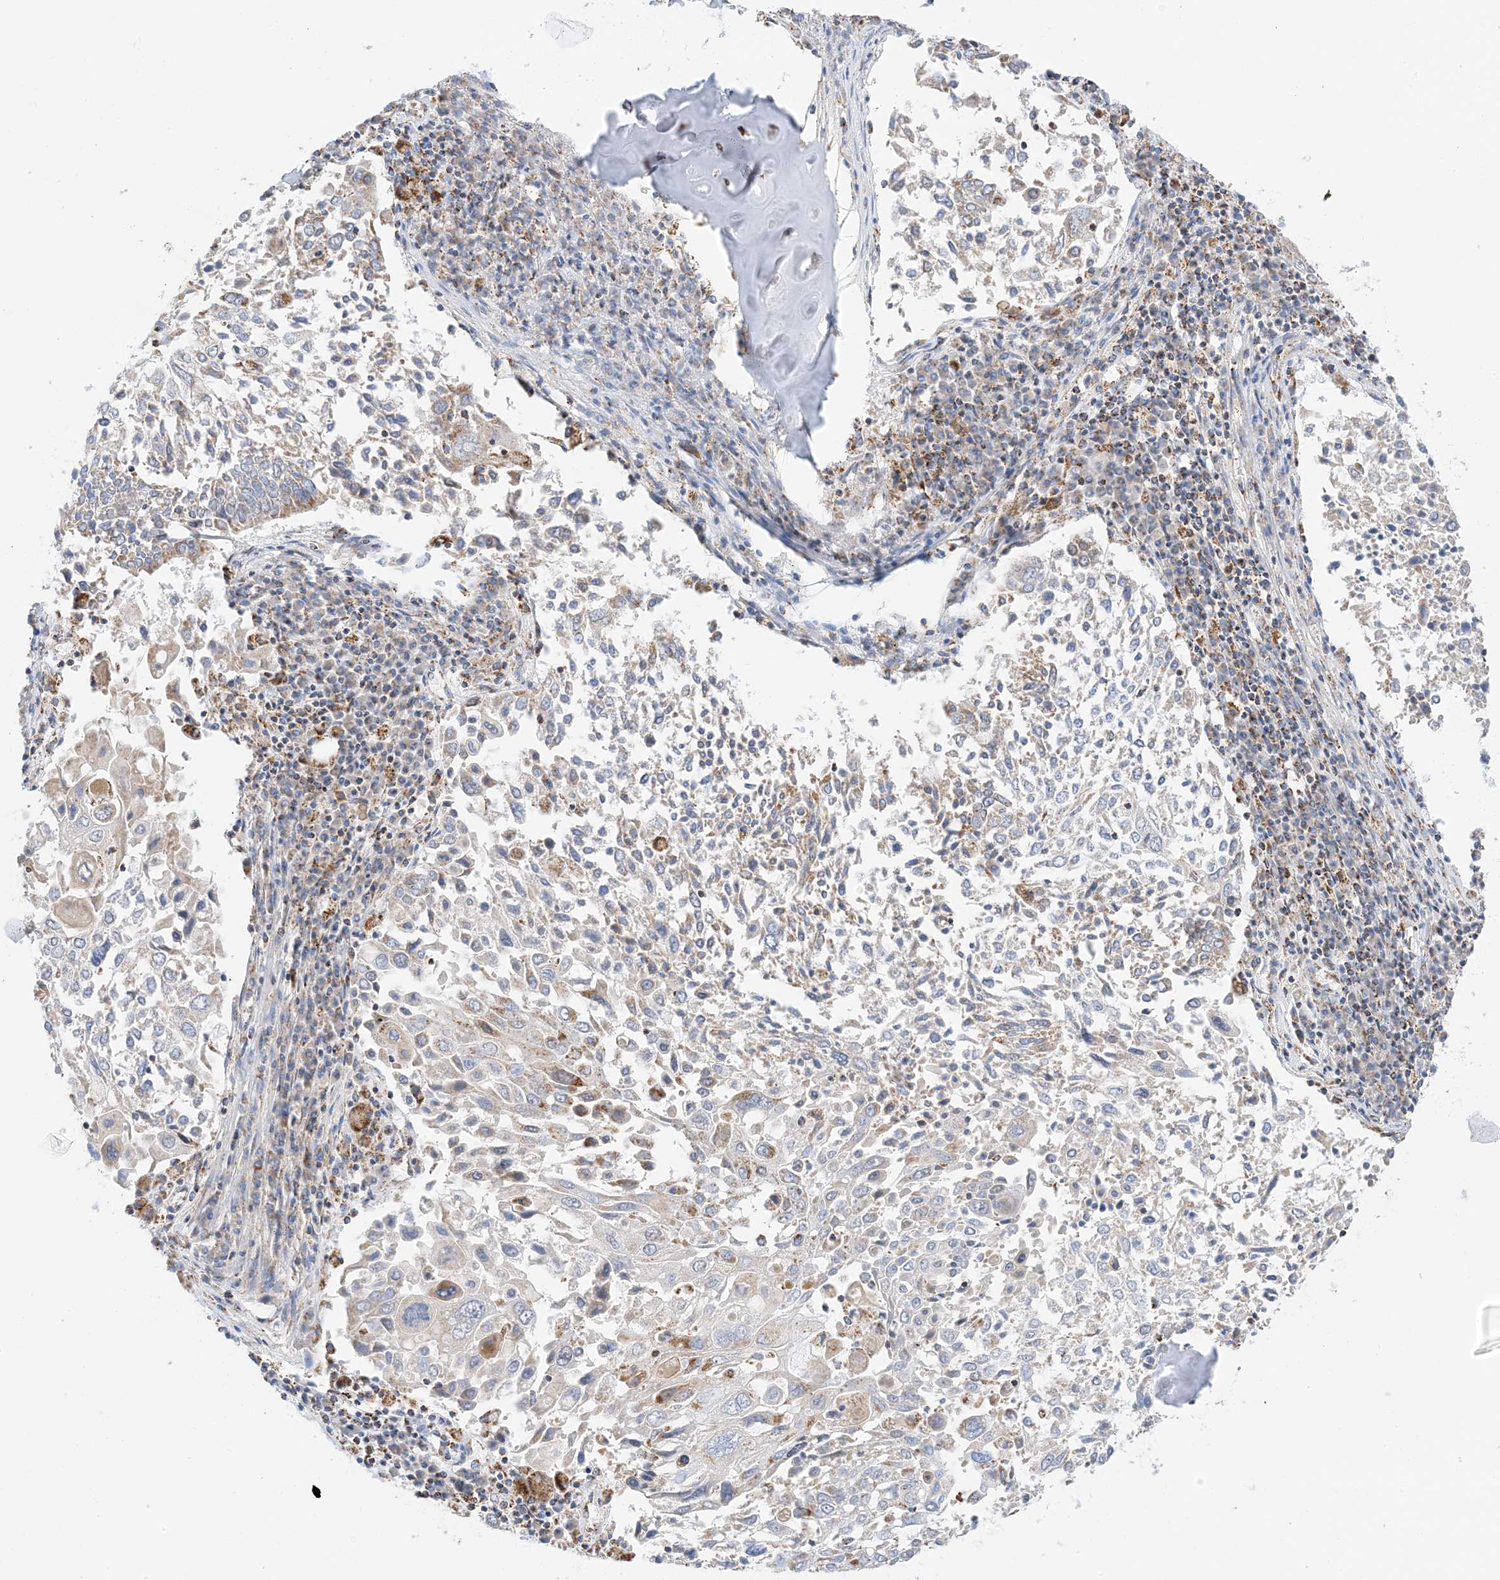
{"staining": {"intensity": "moderate", "quantity": "<25%", "location": "cytoplasmic/membranous"}, "tissue": "lung cancer", "cell_type": "Tumor cells", "image_type": "cancer", "snomed": [{"axis": "morphology", "description": "Squamous cell carcinoma, NOS"}, {"axis": "topography", "description": "Lung"}], "caption": "Immunohistochemical staining of human lung cancer (squamous cell carcinoma) reveals moderate cytoplasmic/membranous protein positivity in about <25% of tumor cells.", "gene": "CAPN13", "patient": {"sex": "male", "age": 65}}